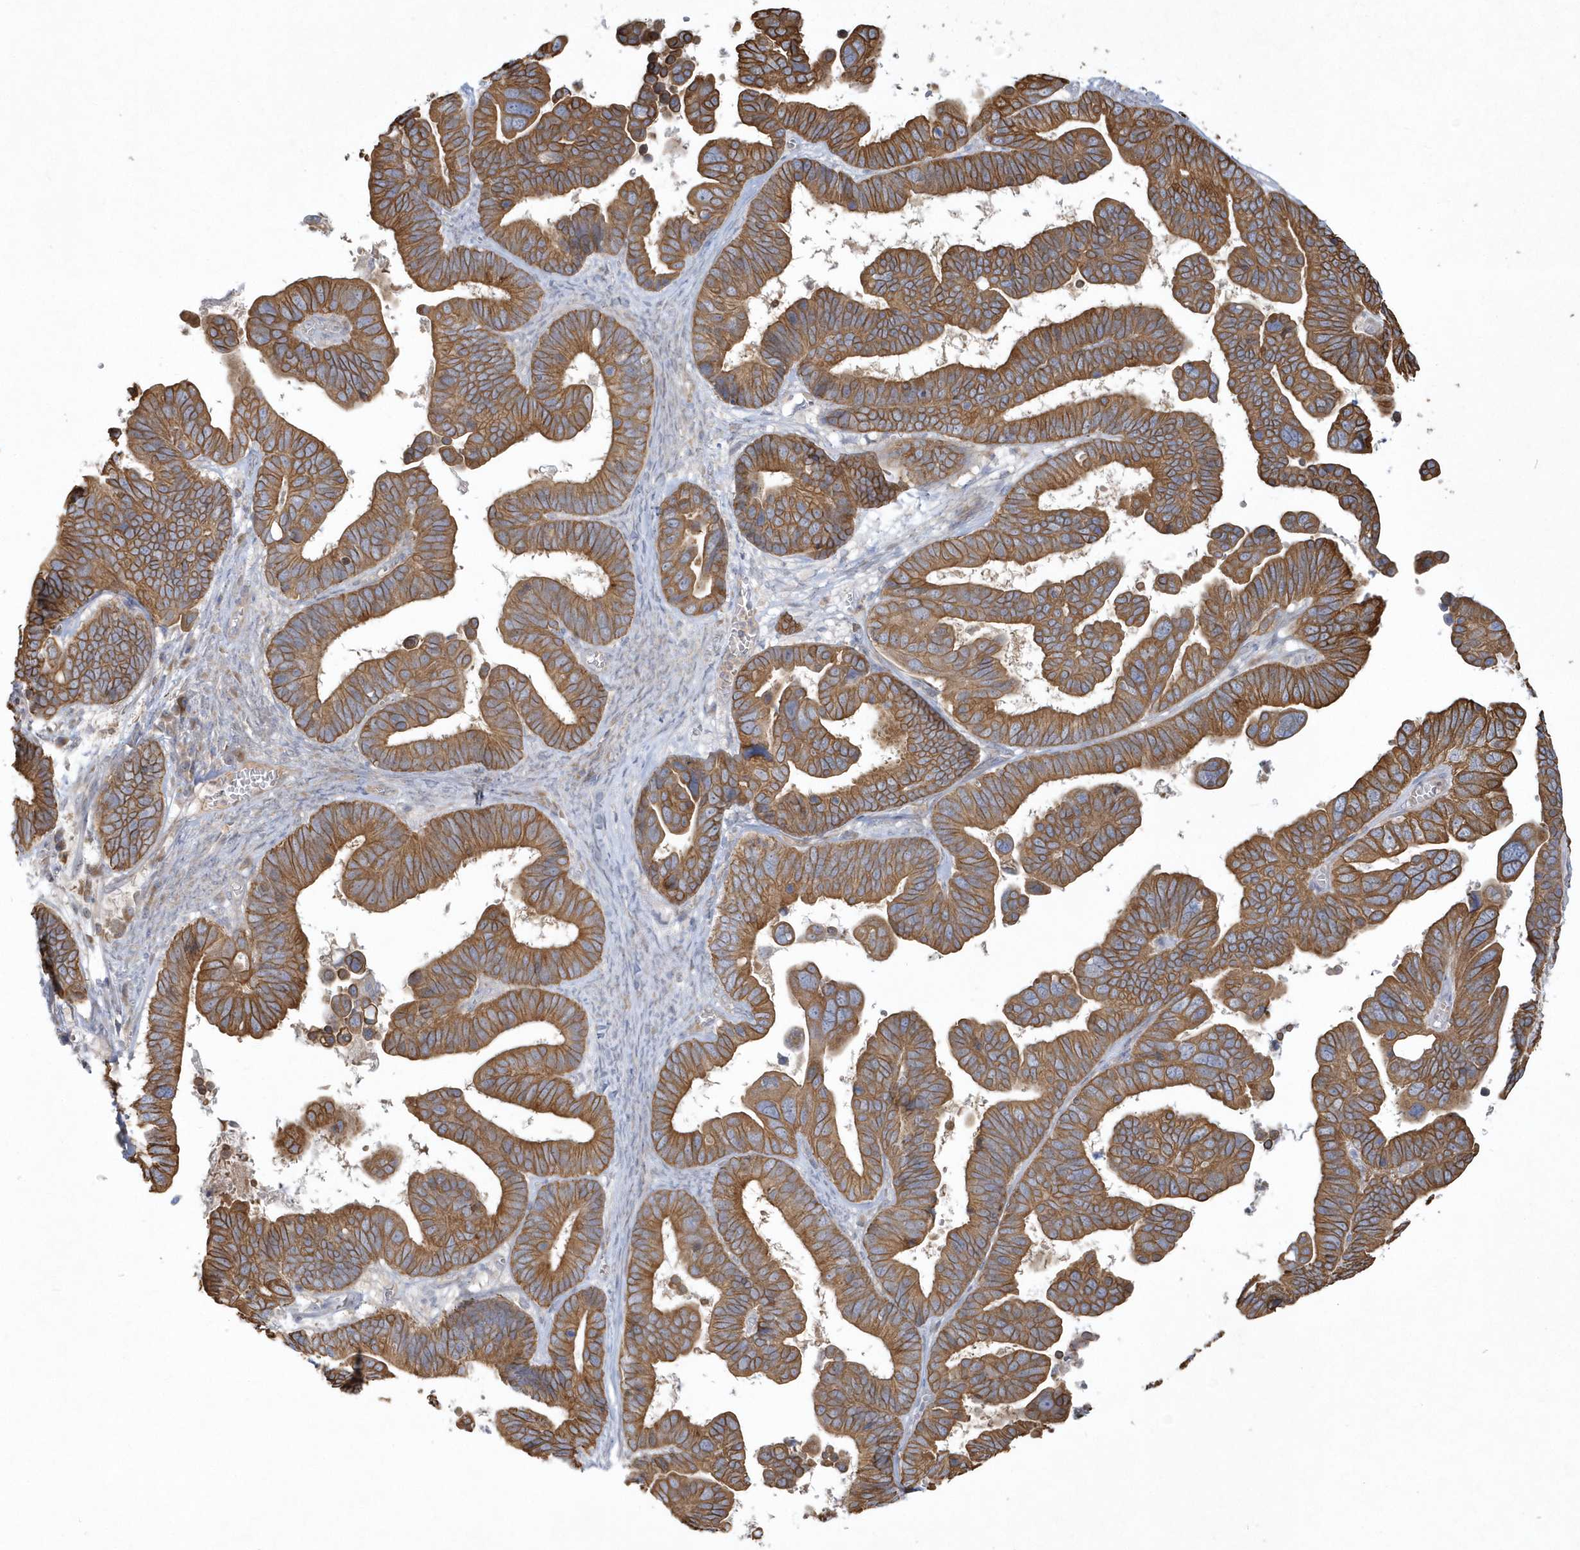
{"staining": {"intensity": "strong", "quantity": ">75%", "location": "cytoplasmic/membranous"}, "tissue": "ovarian cancer", "cell_type": "Tumor cells", "image_type": "cancer", "snomed": [{"axis": "morphology", "description": "Cystadenocarcinoma, serous, NOS"}, {"axis": "topography", "description": "Ovary"}], "caption": "Human ovarian cancer (serous cystadenocarcinoma) stained with a protein marker exhibits strong staining in tumor cells.", "gene": "LARS1", "patient": {"sex": "female", "age": 56}}